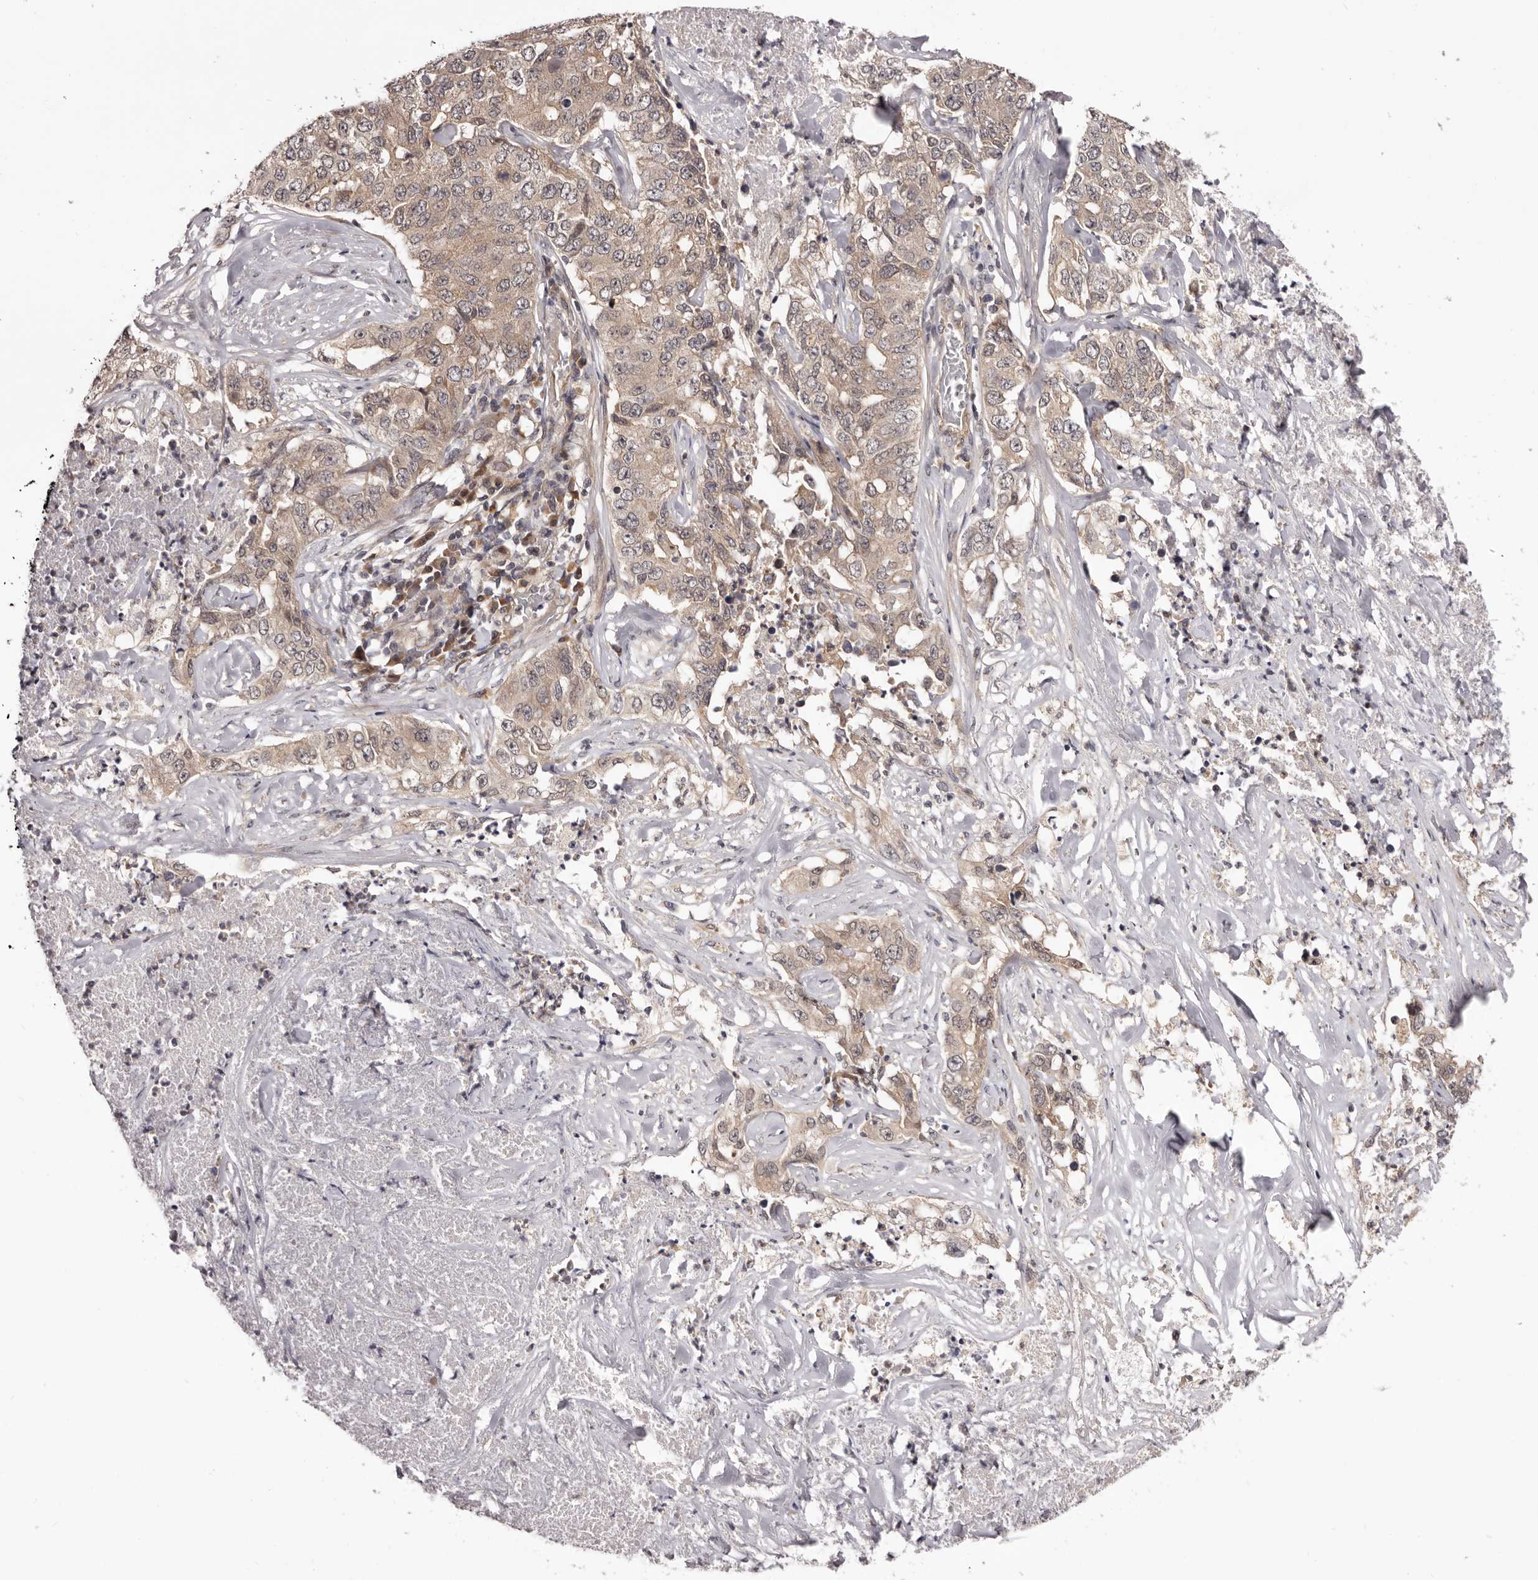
{"staining": {"intensity": "weak", "quantity": ">75%", "location": "cytoplasmic/membranous"}, "tissue": "lung cancer", "cell_type": "Tumor cells", "image_type": "cancer", "snomed": [{"axis": "morphology", "description": "Adenocarcinoma, NOS"}, {"axis": "topography", "description": "Lung"}], "caption": "Weak cytoplasmic/membranous protein staining is present in about >75% of tumor cells in lung adenocarcinoma.", "gene": "MDP1", "patient": {"sex": "female", "age": 51}}